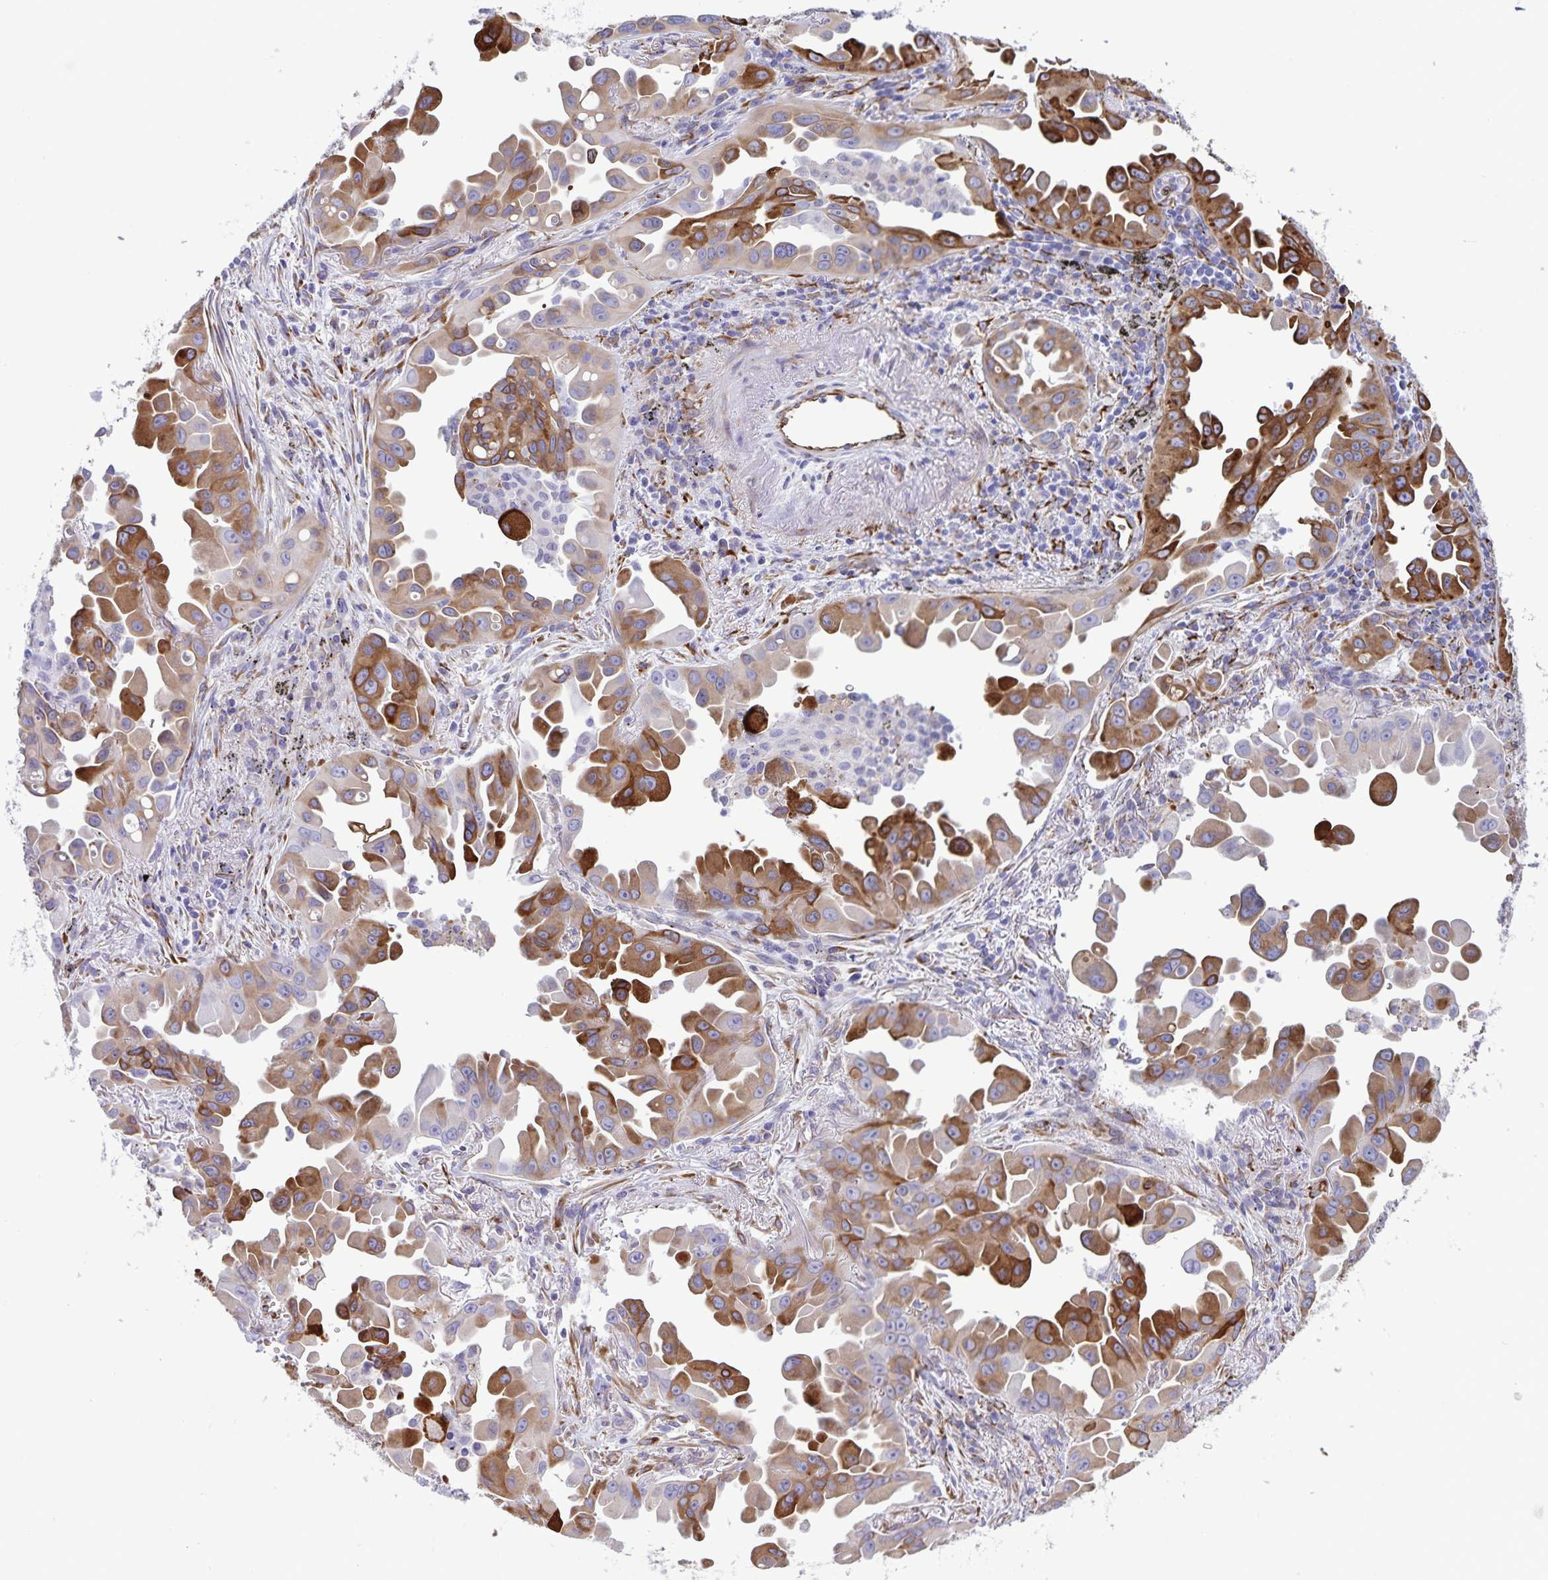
{"staining": {"intensity": "strong", "quantity": "25%-75%", "location": "cytoplasmic/membranous"}, "tissue": "lung cancer", "cell_type": "Tumor cells", "image_type": "cancer", "snomed": [{"axis": "morphology", "description": "Adenocarcinoma, NOS"}, {"axis": "topography", "description": "Lung"}], "caption": "A brown stain highlights strong cytoplasmic/membranous expression of a protein in human adenocarcinoma (lung) tumor cells.", "gene": "RCN1", "patient": {"sex": "male", "age": 68}}